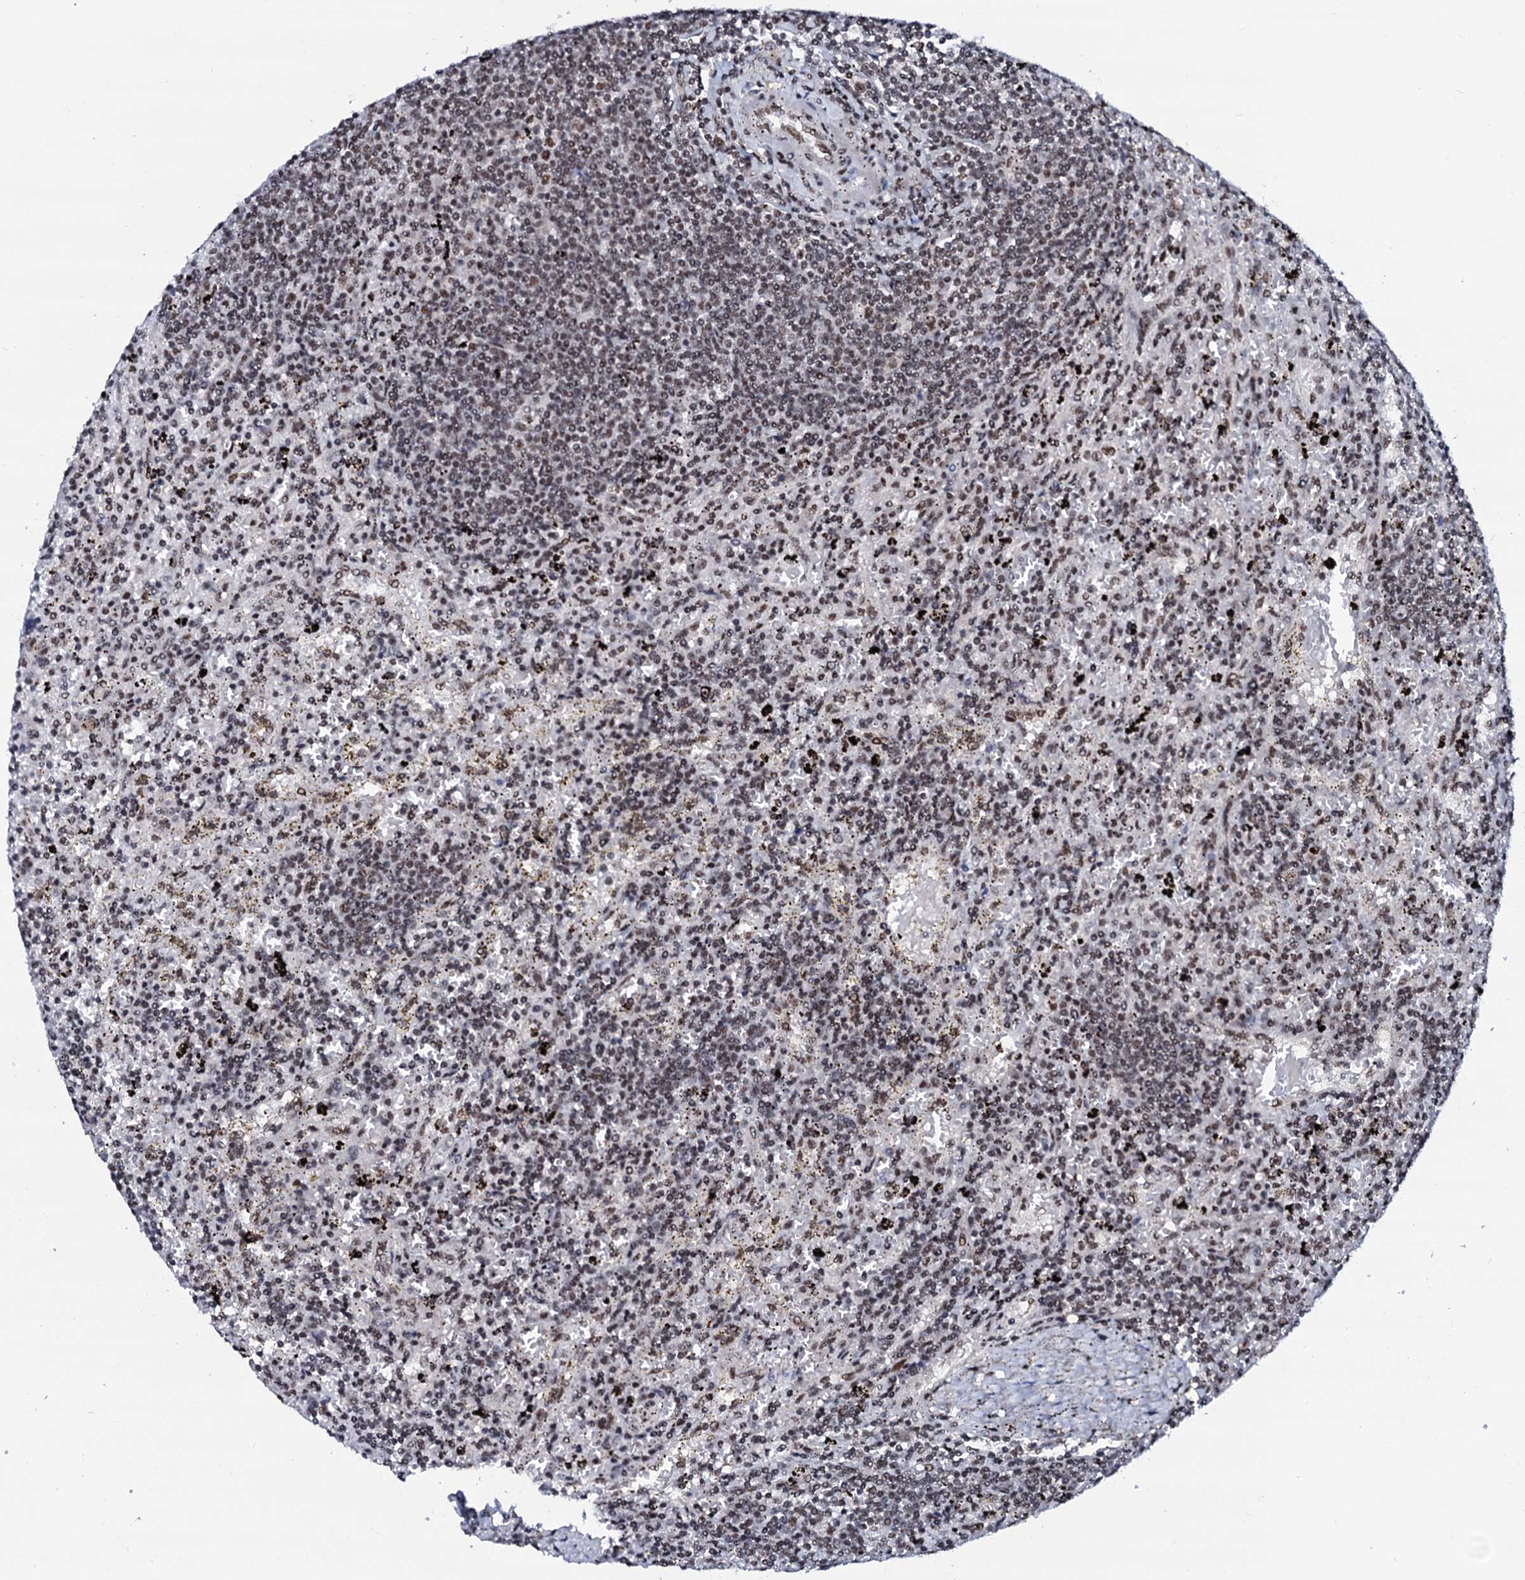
{"staining": {"intensity": "weak", "quantity": "<25%", "location": "nuclear"}, "tissue": "lymphoma", "cell_type": "Tumor cells", "image_type": "cancer", "snomed": [{"axis": "morphology", "description": "Malignant lymphoma, non-Hodgkin's type, Low grade"}, {"axis": "topography", "description": "Spleen"}], "caption": "High magnification brightfield microscopy of lymphoma stained with DAB (brown) and counterstained with hematoxylin (blue): tumor cells show no significant expression. Nuclei are stained in blue.", "gene": "PRPF18", "patient": {"sex": "male", "age": 76}}